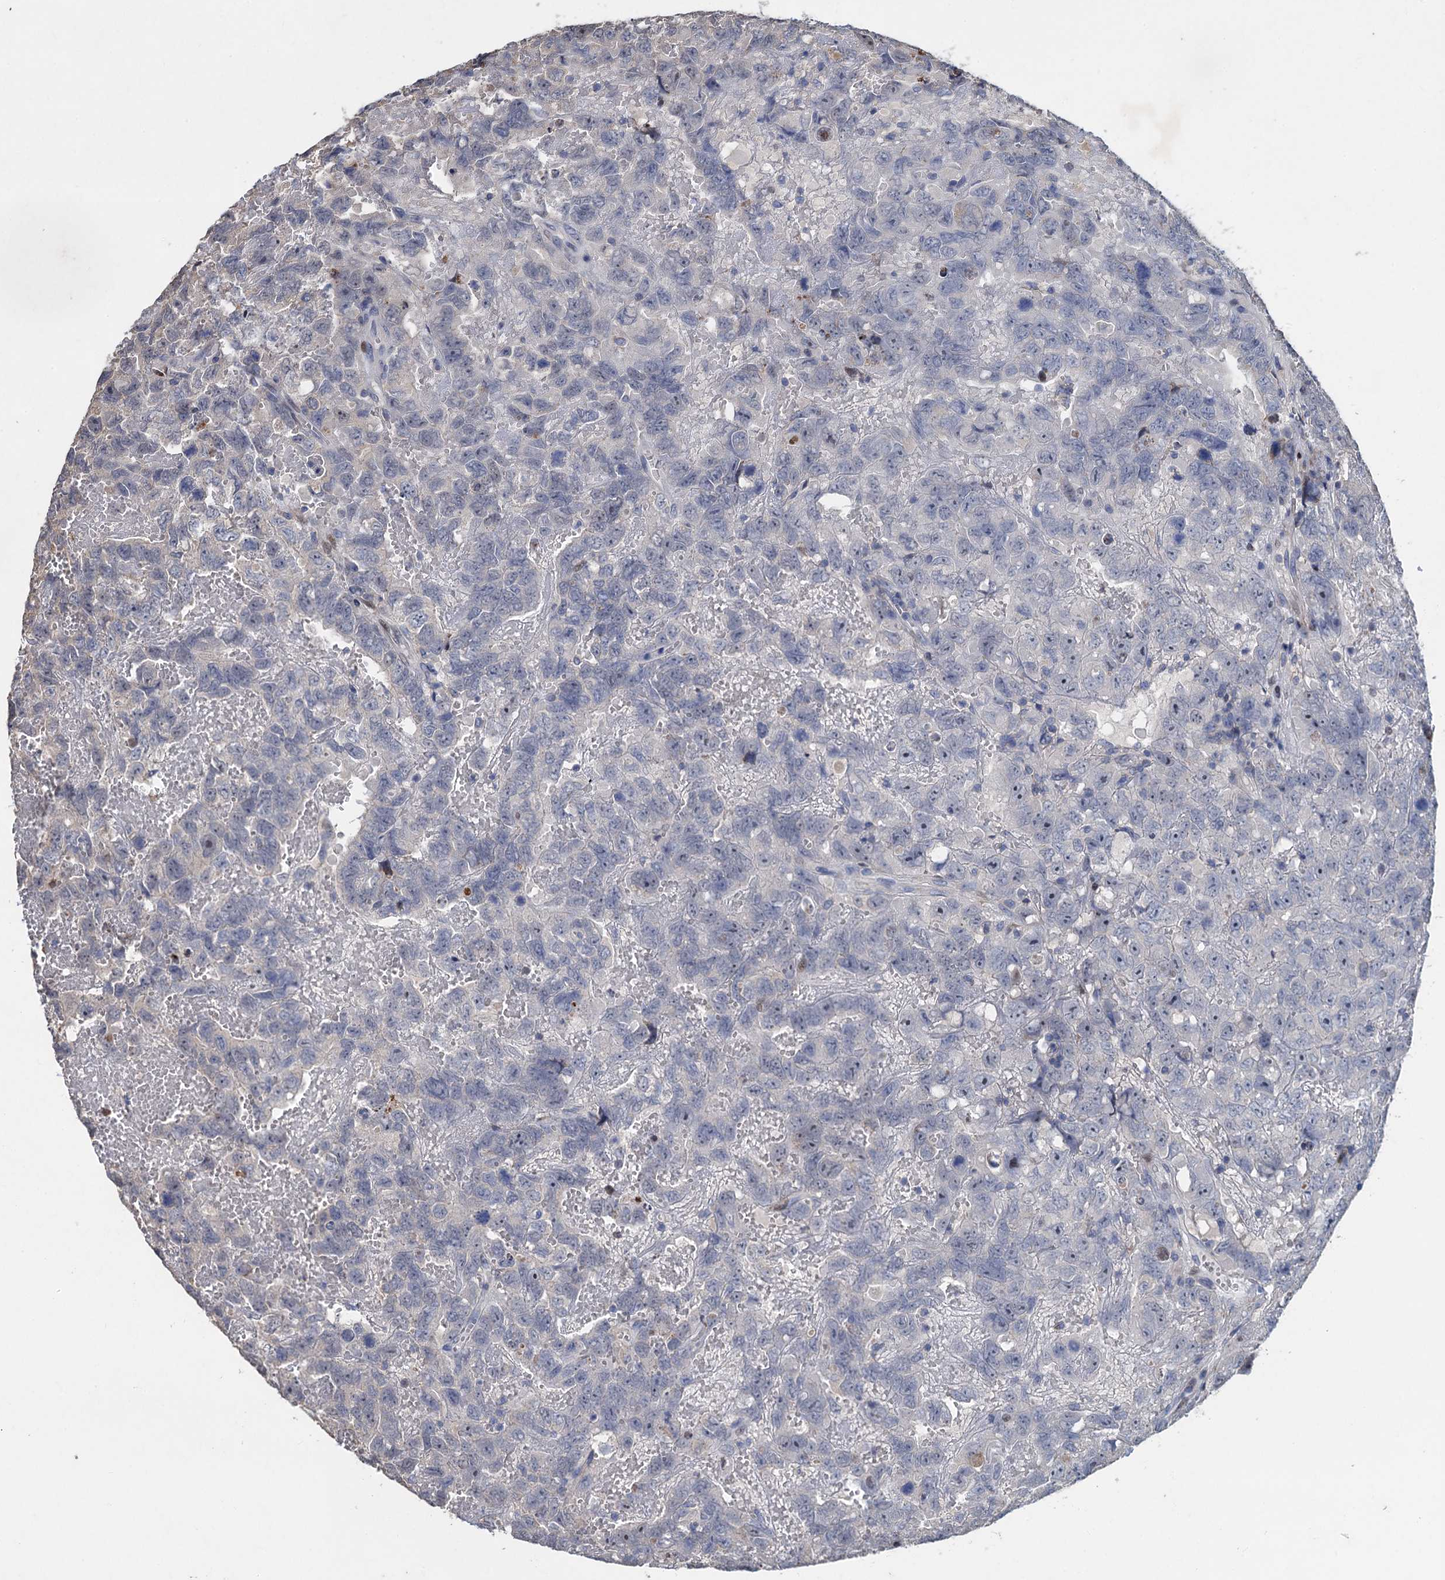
{"staining": {"intensity": "negative", "quantity": "none", "location": "none"}, "tissue": "testis cancer", "cell_type": "Tumor cells", "image_type": "cancer", "snomed": [{"axis": "morphology", "description": "Carcinoma, Embryonal, NOS"}, {"axis": "topography", "description": "Testis"}], "caption": "Tumor cells are negative for protein expression in human testis cancer.", "gene": "ESYT3", "patient": {"sex": "male", "age": 45}}